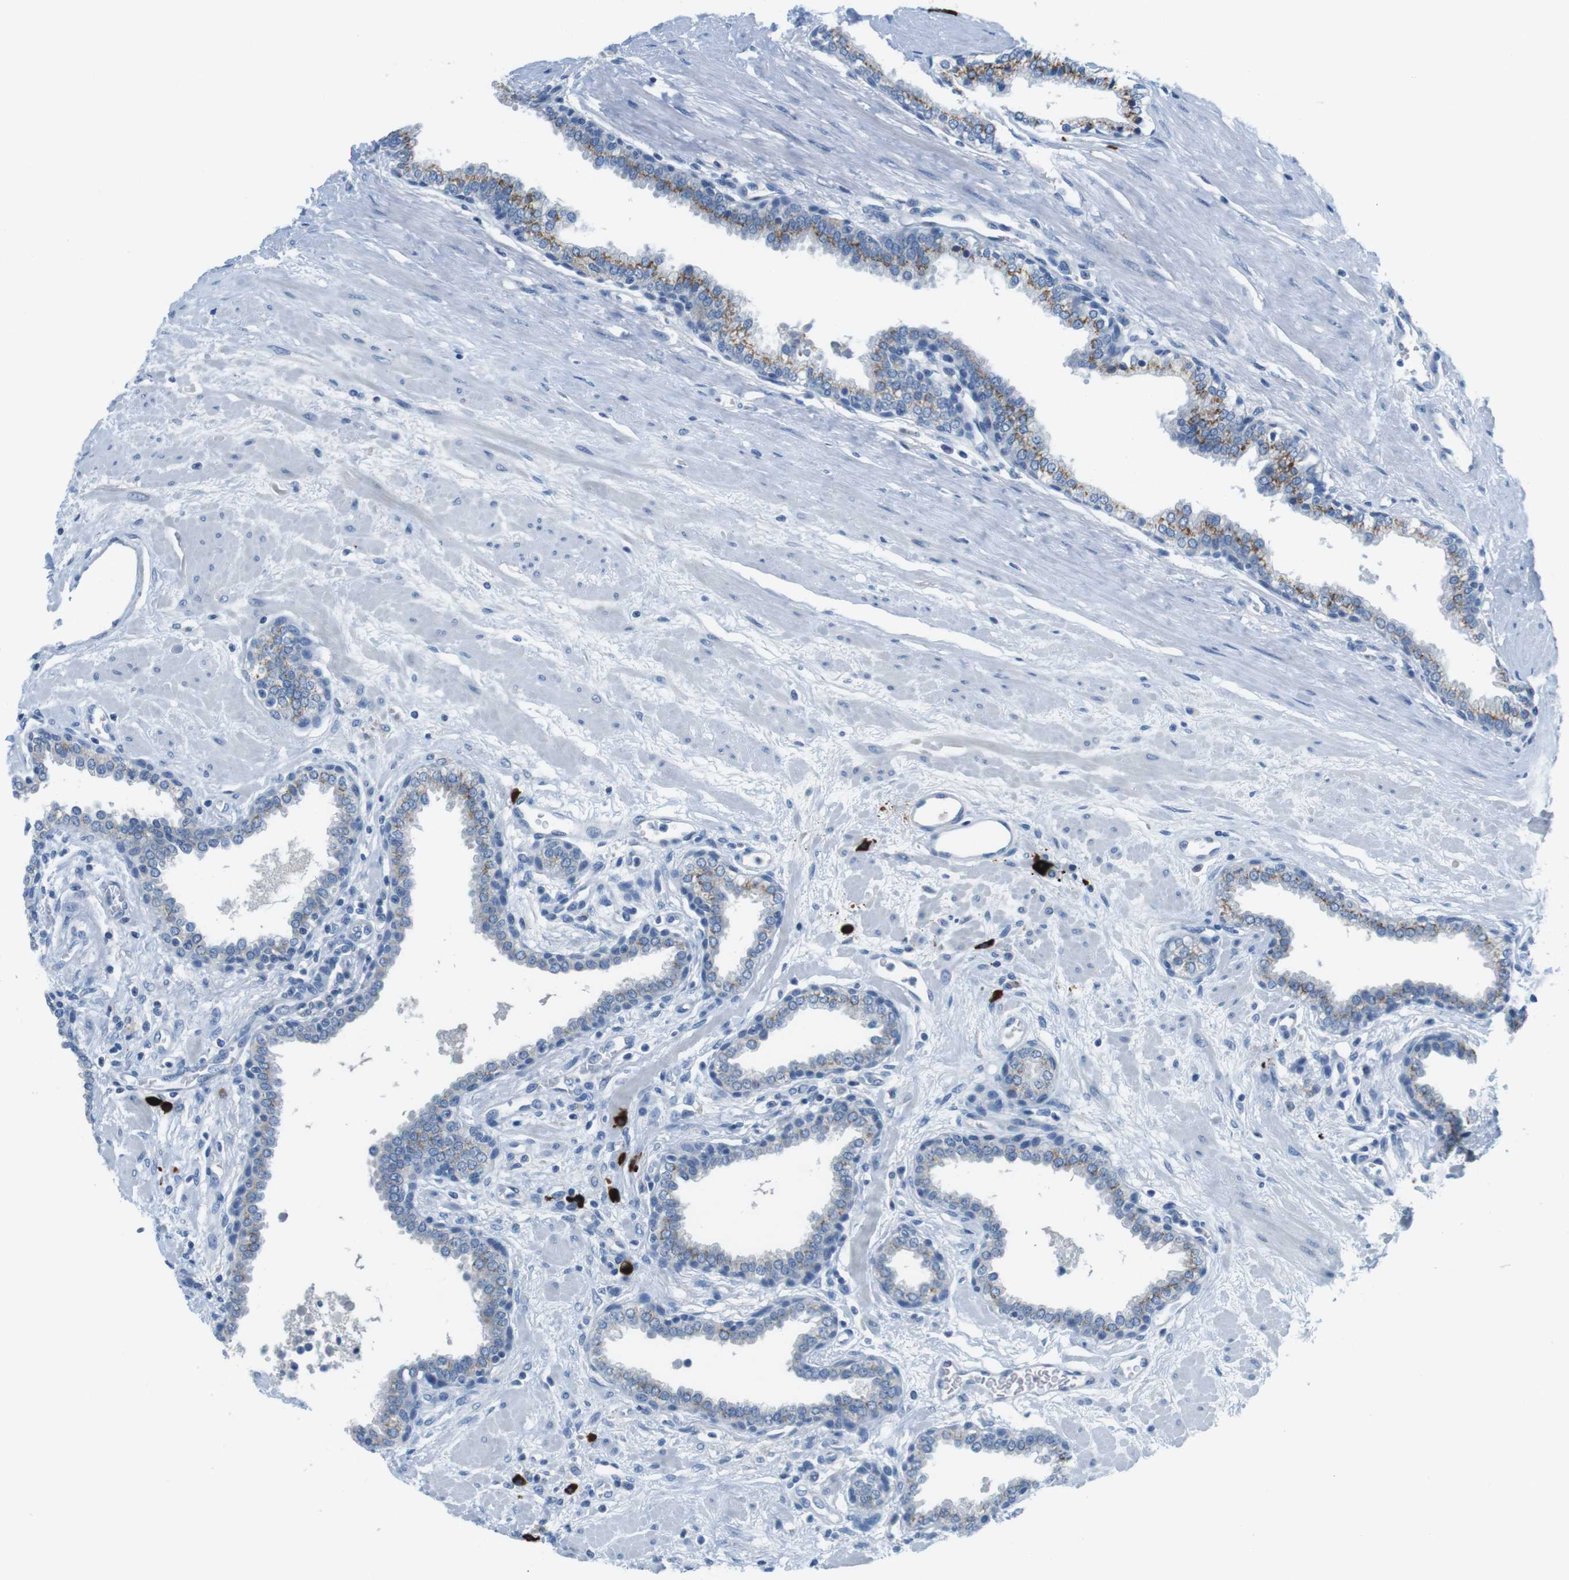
{"staining": {"intensity": "weak", "quantity": "25%-75%", "location": "cytoplasmic/membranous"}, "tissue": "prostate", "cell_type": "Glandular cells", "image_type": "normal", "snomed": [{"axis": "morphology", "description": "Normal tissue, NOS"}, {"axis": "topography", "description": "Prostate"}], "caption": "Glandular cells reveal low levels of weak cytoplasmic/membranous positivity in about 25%-75% of cells in benign human prostate.", "gene": "SLC35A3", "patient": {"sex": "male", "age": 51}}